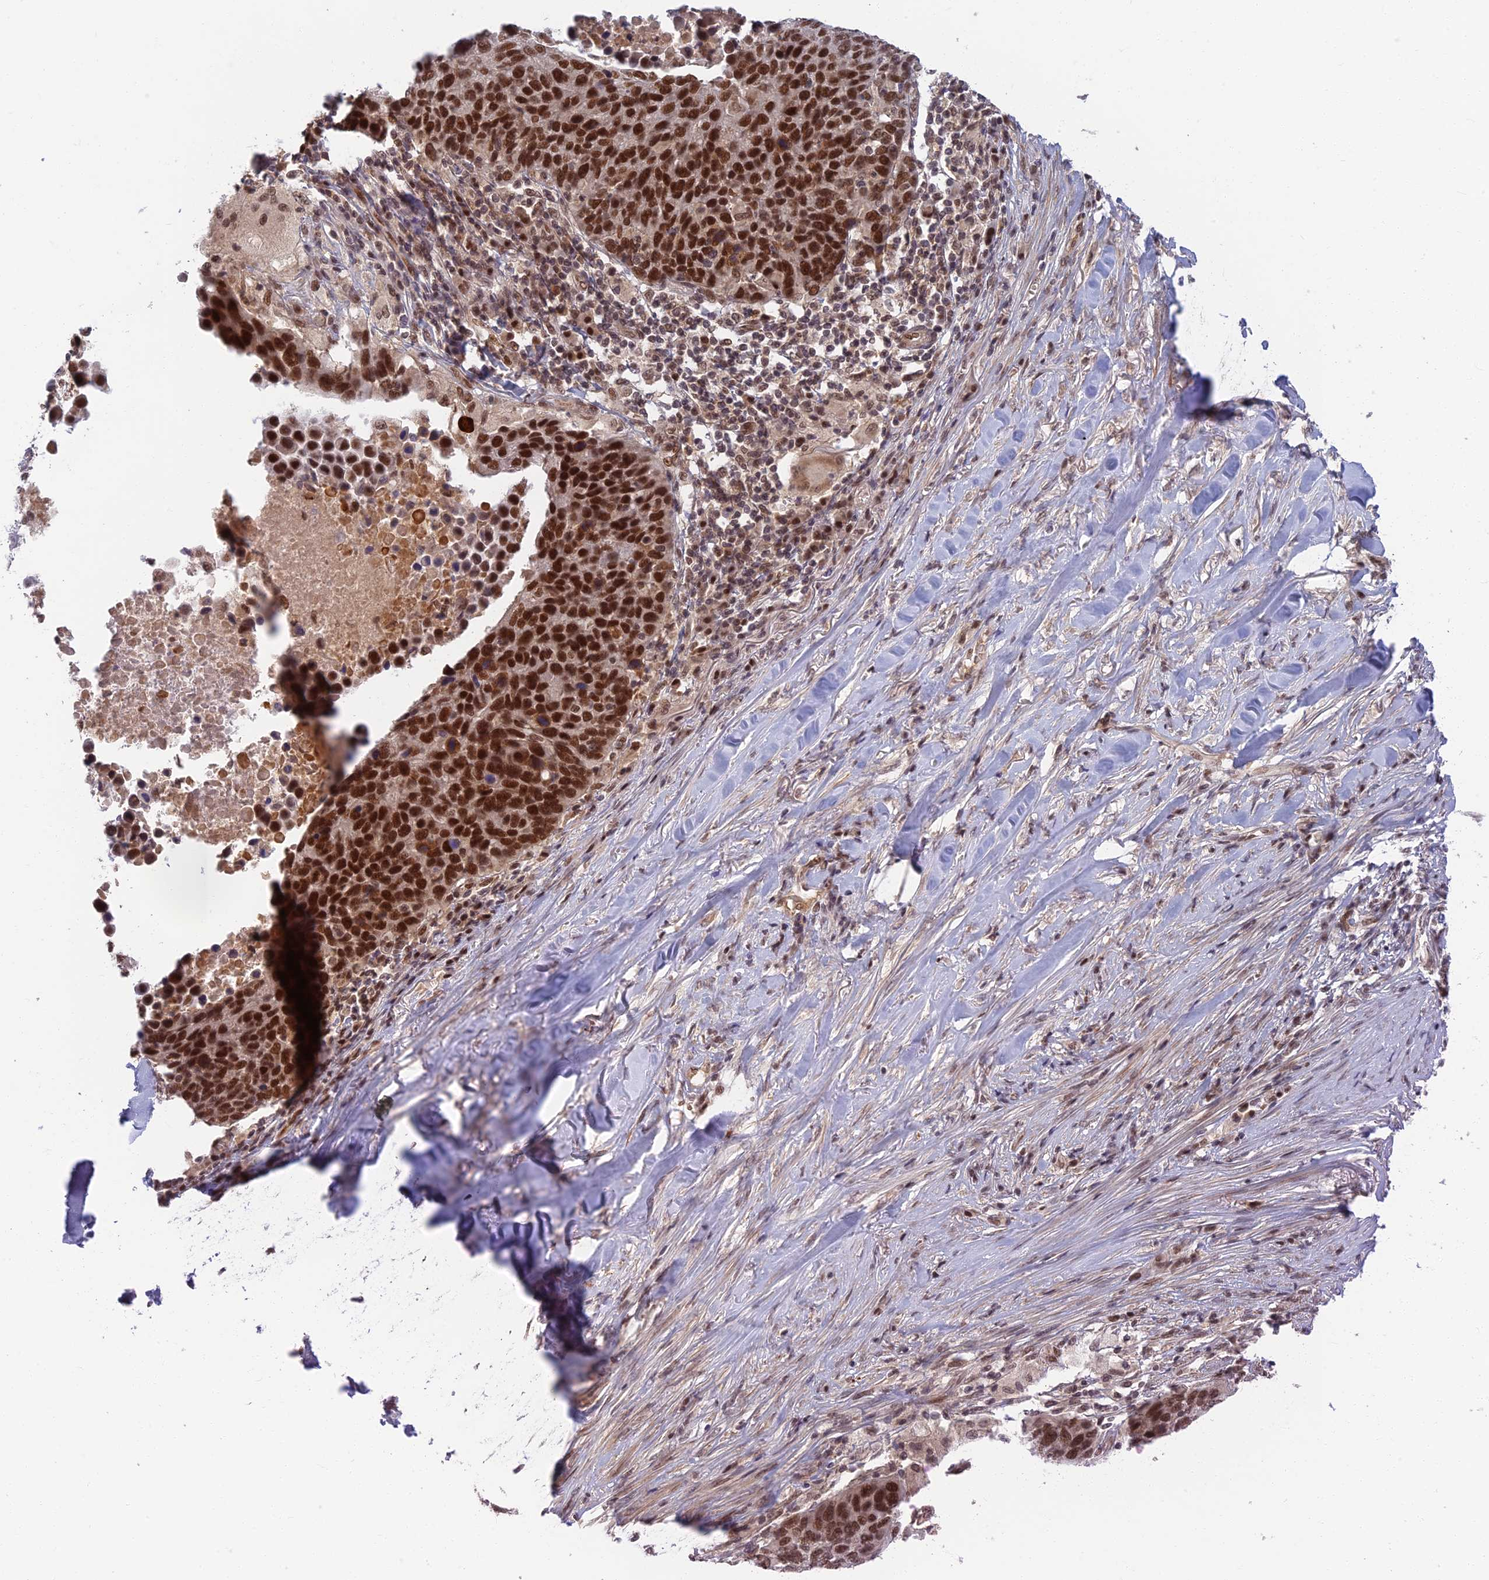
{"staining": {"intensity": "strong", "quantity": ">75%", "location": "nuclear"}, "tissue": "lung cancer", "cell_type": "Tumor cells", "image_type": "cancer", "snomed": [{"axis": "morphology", "description": "Normal tissue, NOS"}, {"axis": "morphology", "description": "Squamous cell carcinoma, NOS"}, {"axis": "topography", "description": "Lymph node"}, {"axis": "topography", "description": "Lung"}], "caption": "A histopathology image showing strong nuclear positivity in approximately >75% of tumor cells in lung cancer (squamous cell carcinoma), as visualized by brown immunohistochemical staining.", "gene": "TCEA2", "patient": {"sex": "male", "age": 66}}